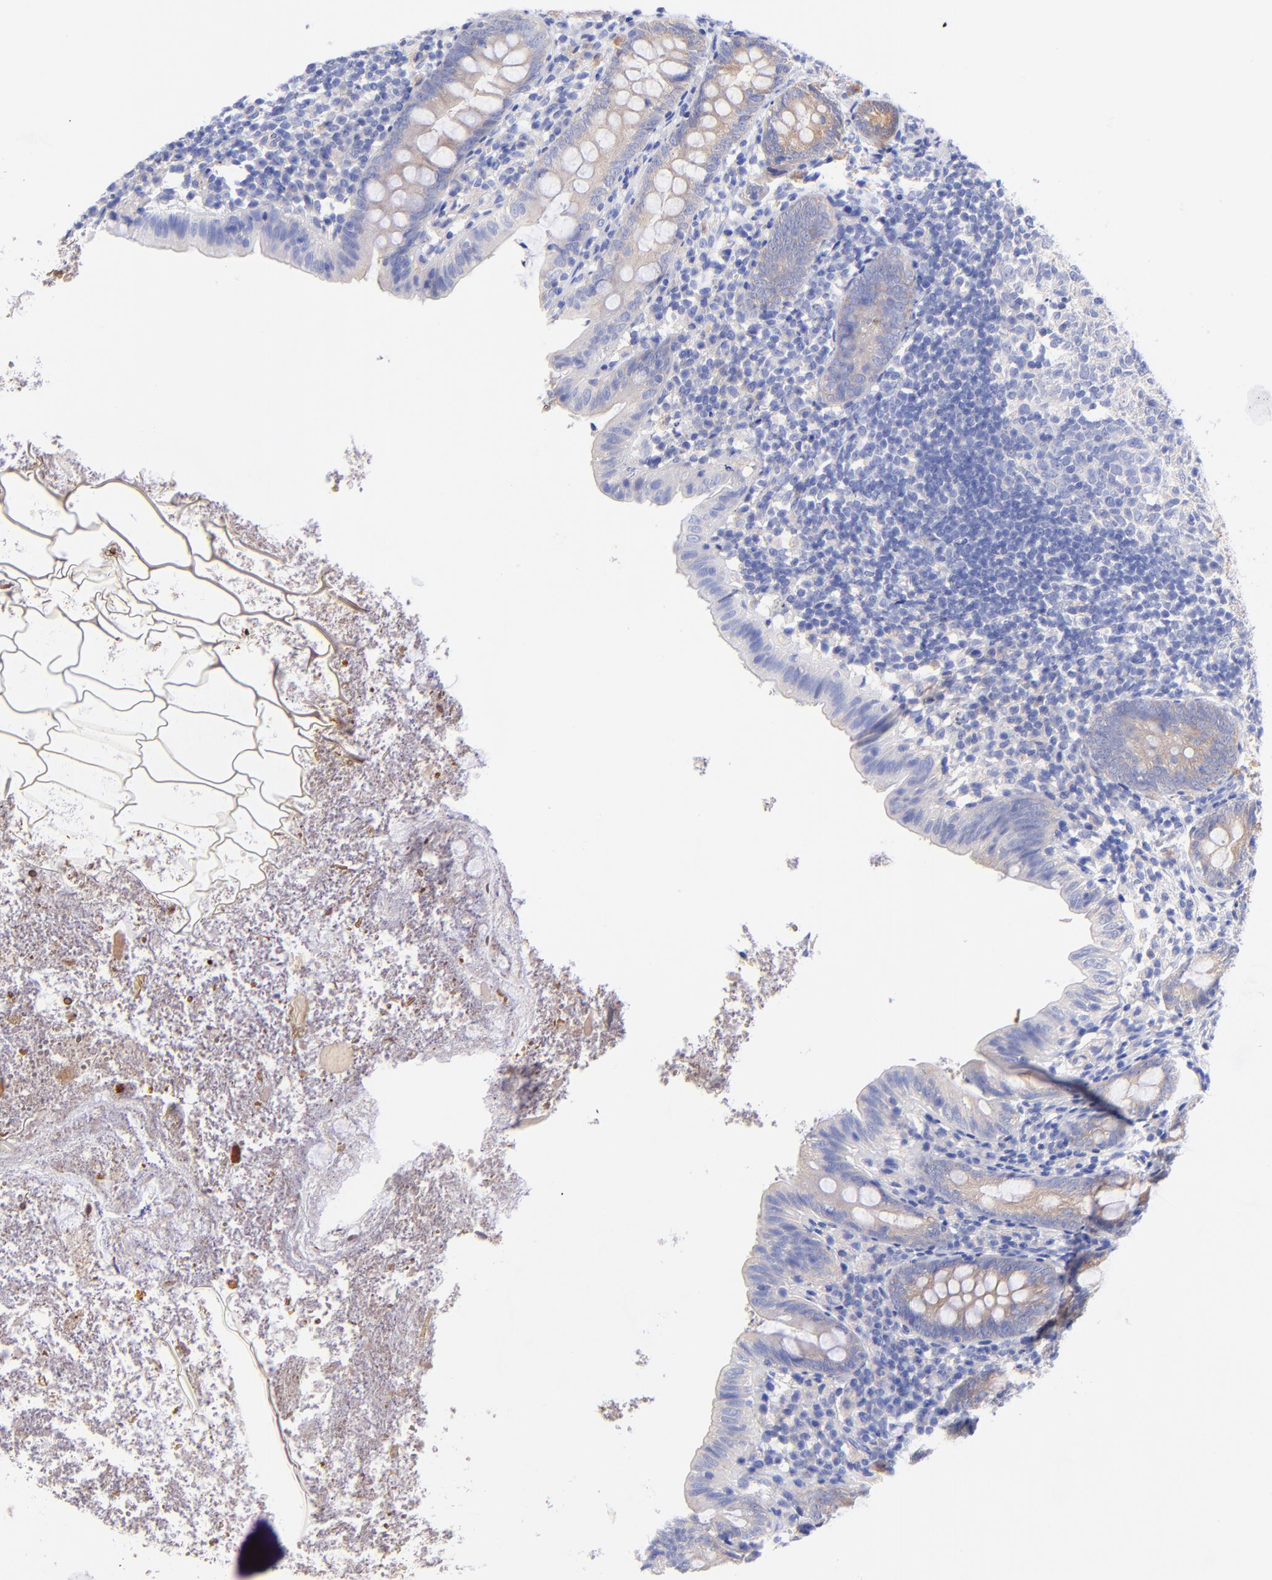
{"staining": {"intensity": "weak", "quantity": "25%-75%", "location": "cytoplasmic/membranous"}, "tissue": "appendix", "cell_type": "Glandular cells", "image_type": "normal", "snomed": [{"axis": "morphology", "description": "Normal tissue, NOS"}, {"axis": "topography", "description": "Appendix"}], "caption": "Benign appendix exhibits weak cytoplasmic/membranous positivity in approximately 25%-75% of glandular cells, visualized by immunohistochemistry.", "gene": "GPHN", "patient": {"sex": "female", "age": 10}}